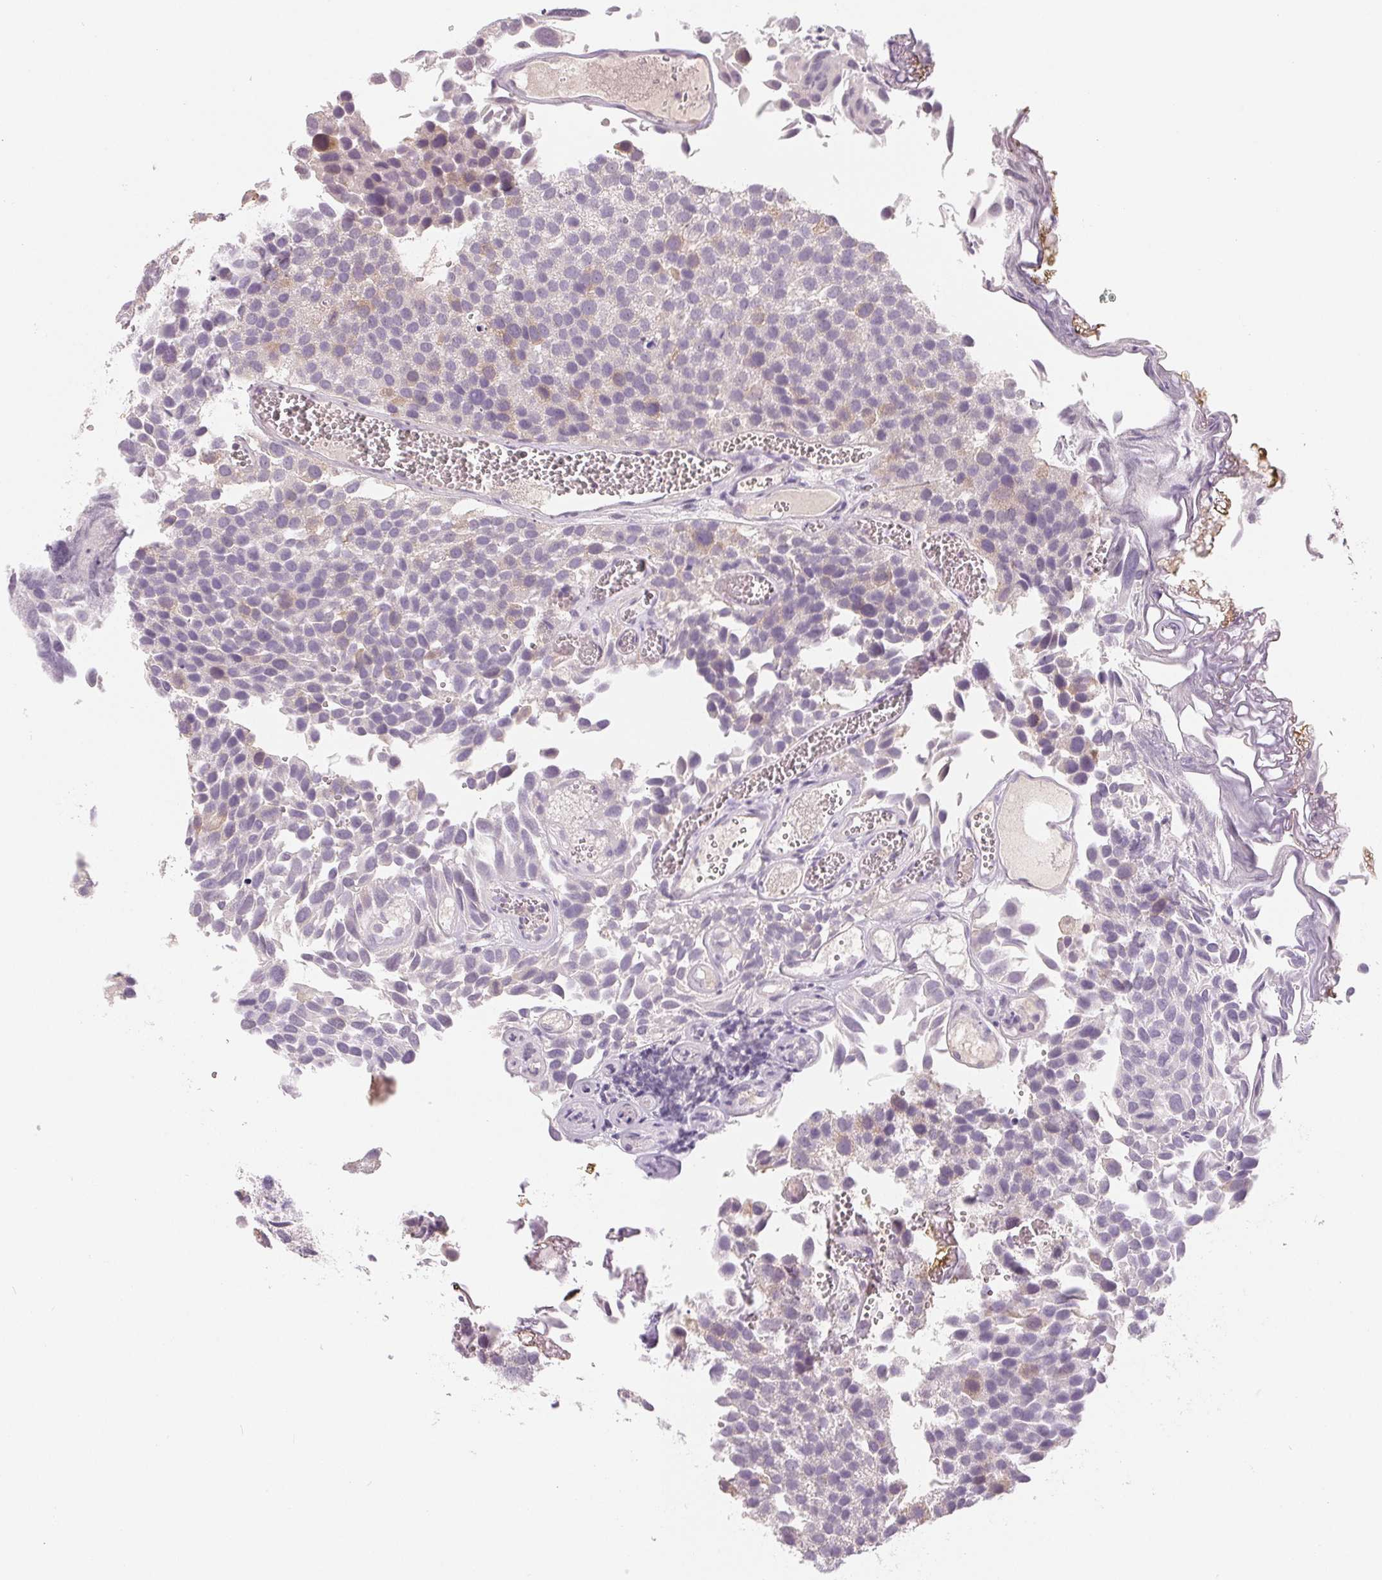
{"staining": {"intensity": "negative", "quantity": "none", "location": "none"}, "tissue": "urothelial cancer", "cell_type": "Tumor cells", "image_type": "cancer", "snomed": [{"axis": "morphology", "description": "Urothelial carcinoma, Low grade"}, {"axis": "topography", "description": "Urinary bladder"}], "caption": "Photomicrograph shows no significant protein positivity in tumor cells of urothelial carcinoma (low-grade).", "gene": "AQP8", "patient": {"sex": "female", "age": 69}}